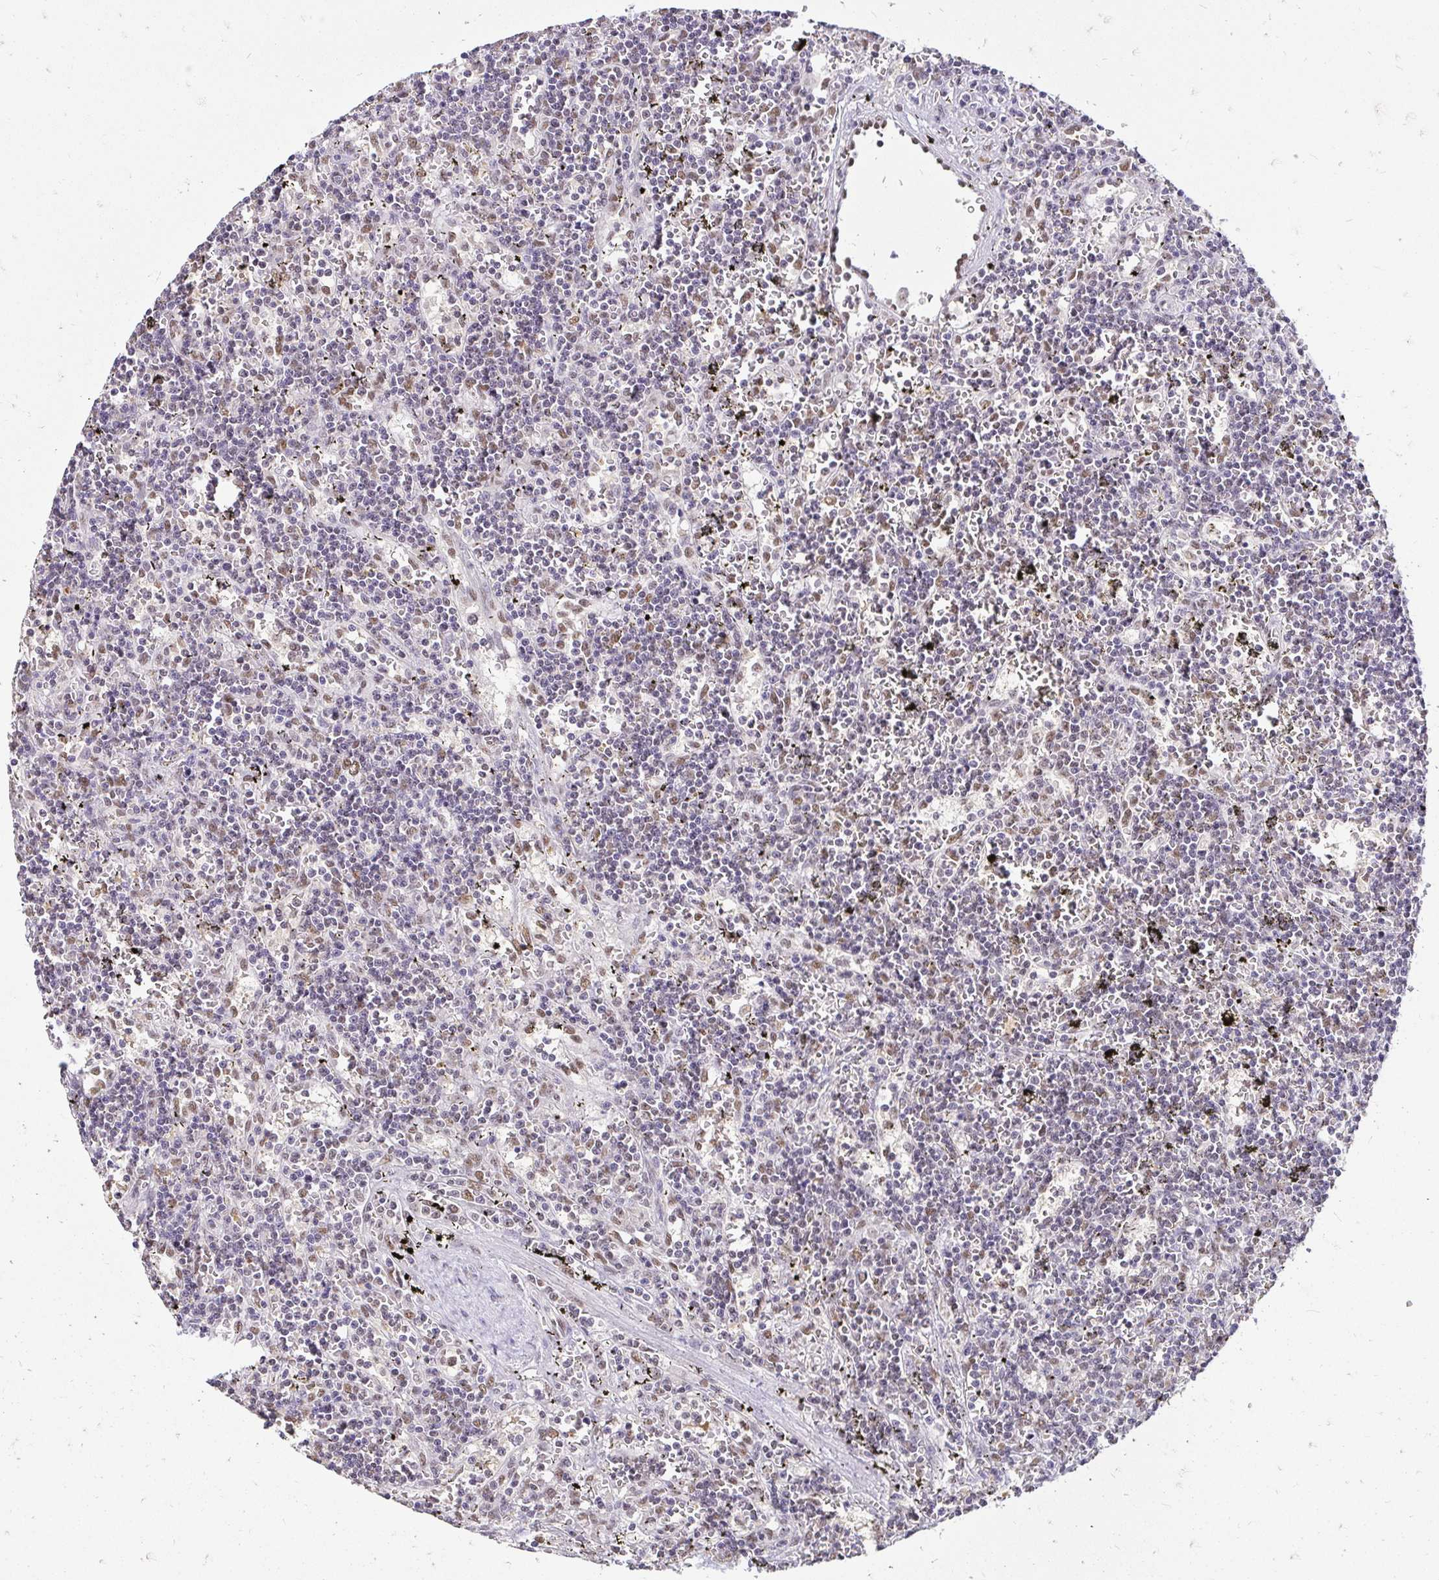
{"staining": {"intensity": "weak", "quantity": "<25%", "location": "nuclear"}, "tissue": "lymphoma", "cell_type": "Tumor cells", "image_type": "cancer", "snomed": [{"axis": "morphology", "description": "Malignant lymphoma, non-Hodgkin's type, Low grade"}, {"axis": "topography", "description": "Spleen"}], "caption": "DAB immunohistochemical staining of human lymphoma demonstrates no significant expression in tumor cells.", "gene": "RIMS4", "patient": {"sex": "male", "age": 60}}